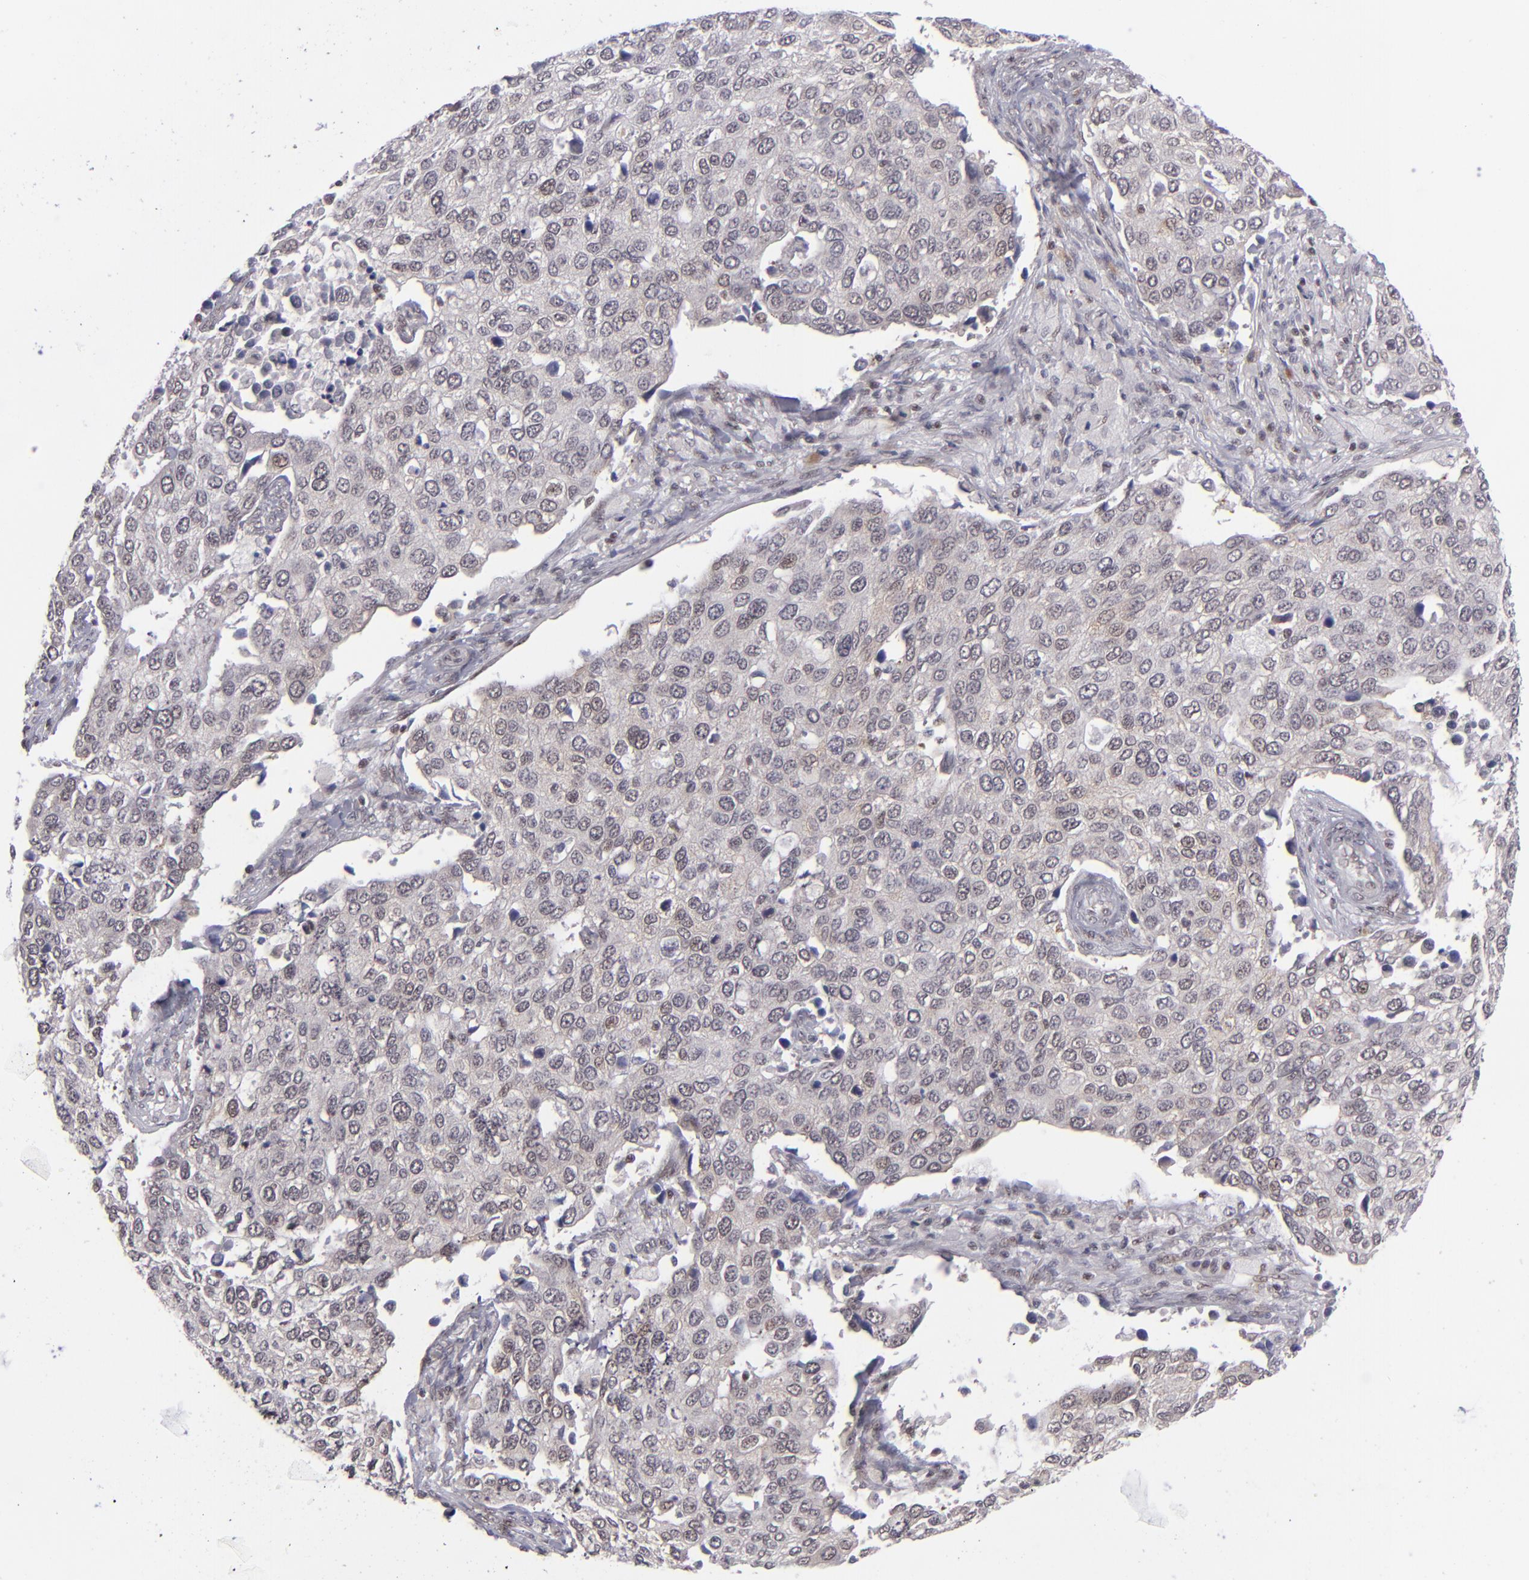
{"staining": {"intensity": "weak", "quantity": "<25%", "location": "nuclear"}, "tissue": "cervical cancer", "cell_type": "Tumor cells", "image_type": "cancer", "snomed": [{"axis": "morphology", "description": "Squamous cell carcinoma, NOS"}, {"axis": "topography", "description": "Cervix"}], "caption": "Tumor cells are negative for brown protein staining in cervical cancer (squamous cell carcinoma).", "gene": "MLLT3", "patient": {"sex": "female", "age": 54}}